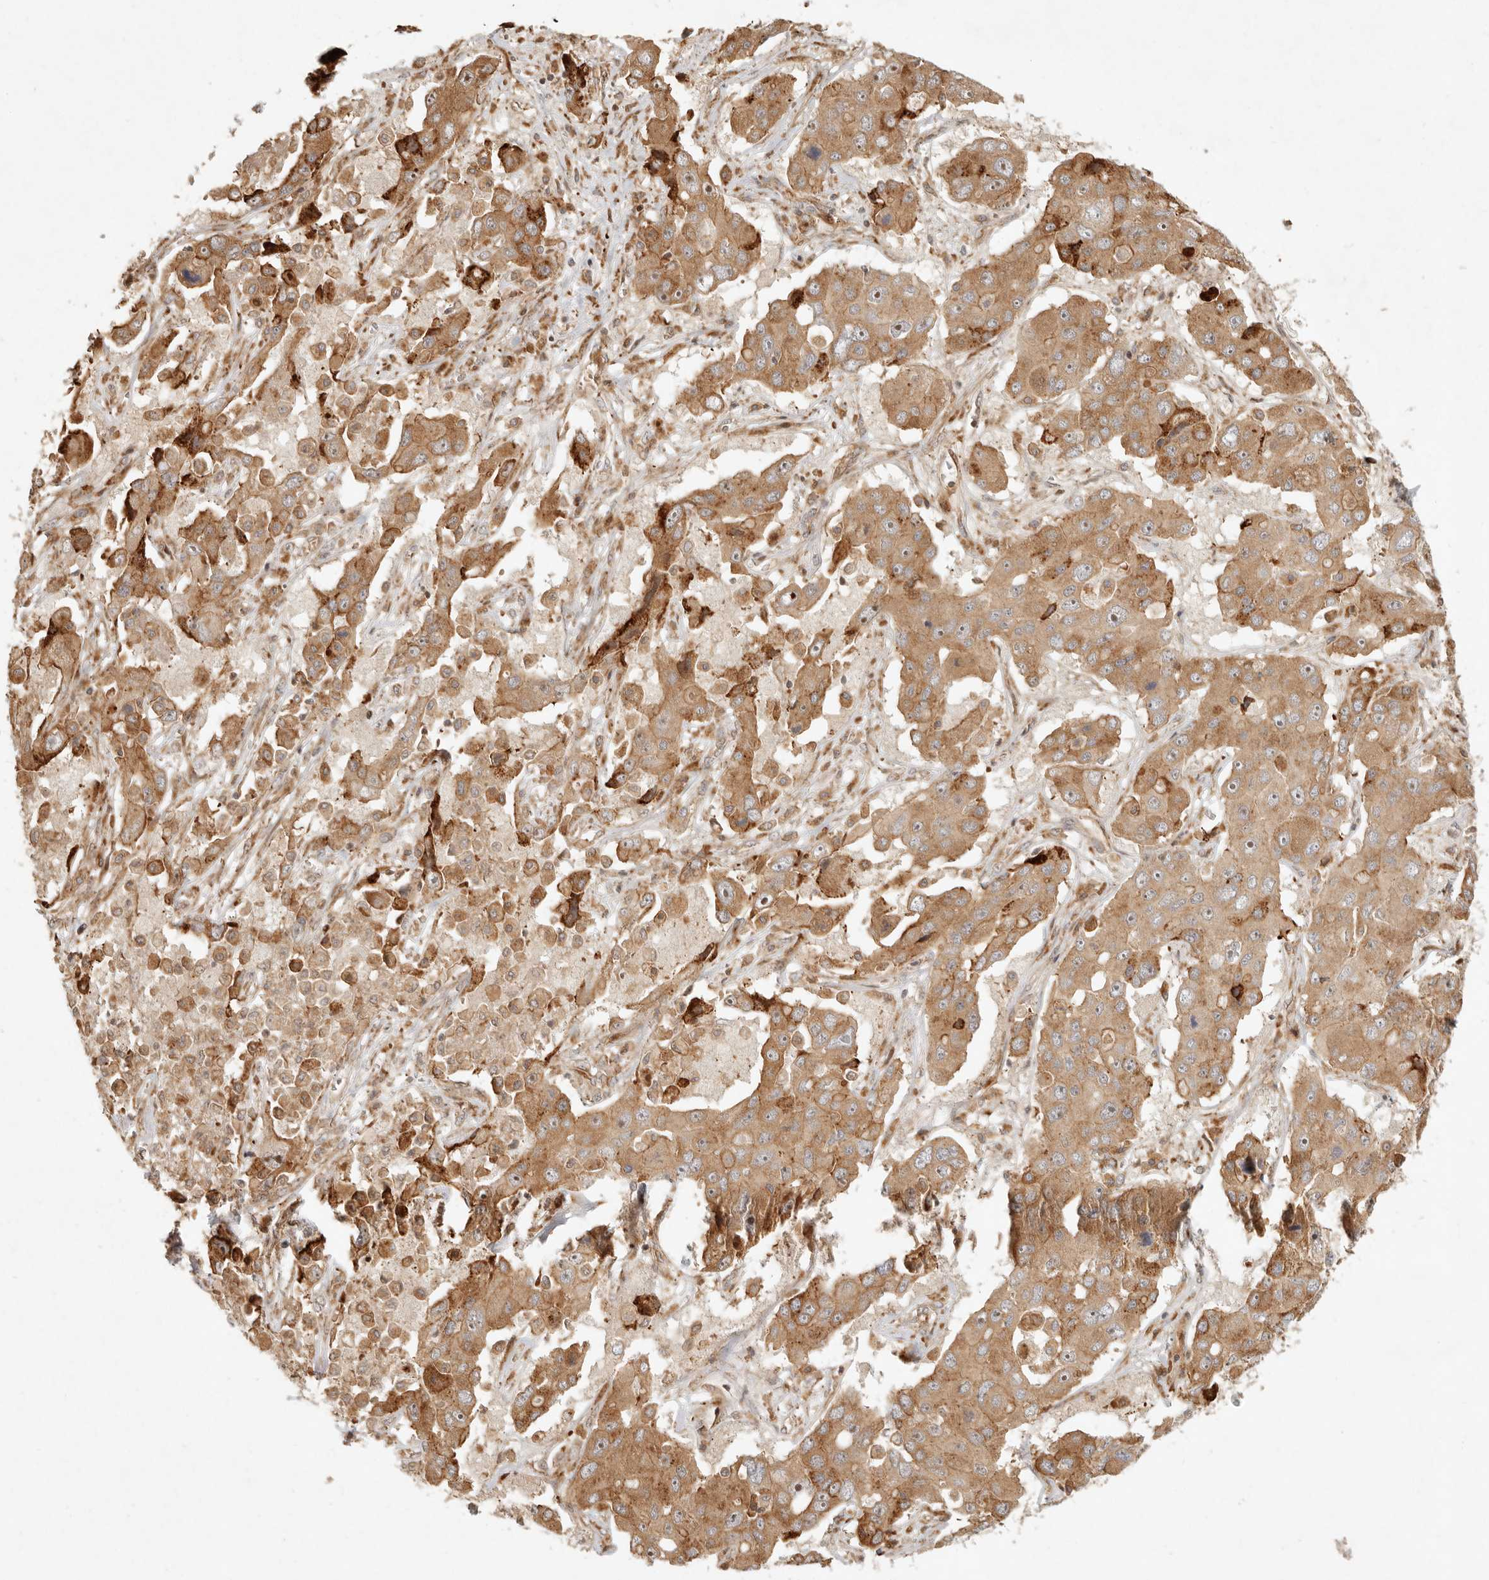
{"staining": {"intensity": "moderate", "quantity": ">75%", "location": "cytoplasmic/membranous"}, "tissue": "liver cancer", "cell_type": "Tumor cells", "image_type": "cancer", "snomed": [{"axis": "morphology", "description": "Cholangiocarcinoma"}, {"axis": "topography", "description": "Liver"}], "caption": "Liver cancer (cholangiocarcinoma) tissue displays moderate cytoplasmic/membranous staining in about >75% of tumor cells, visualized by immunohistochemistry.", "gene": "KLHL38", "patient": {"sex": "male", "age": 67}}